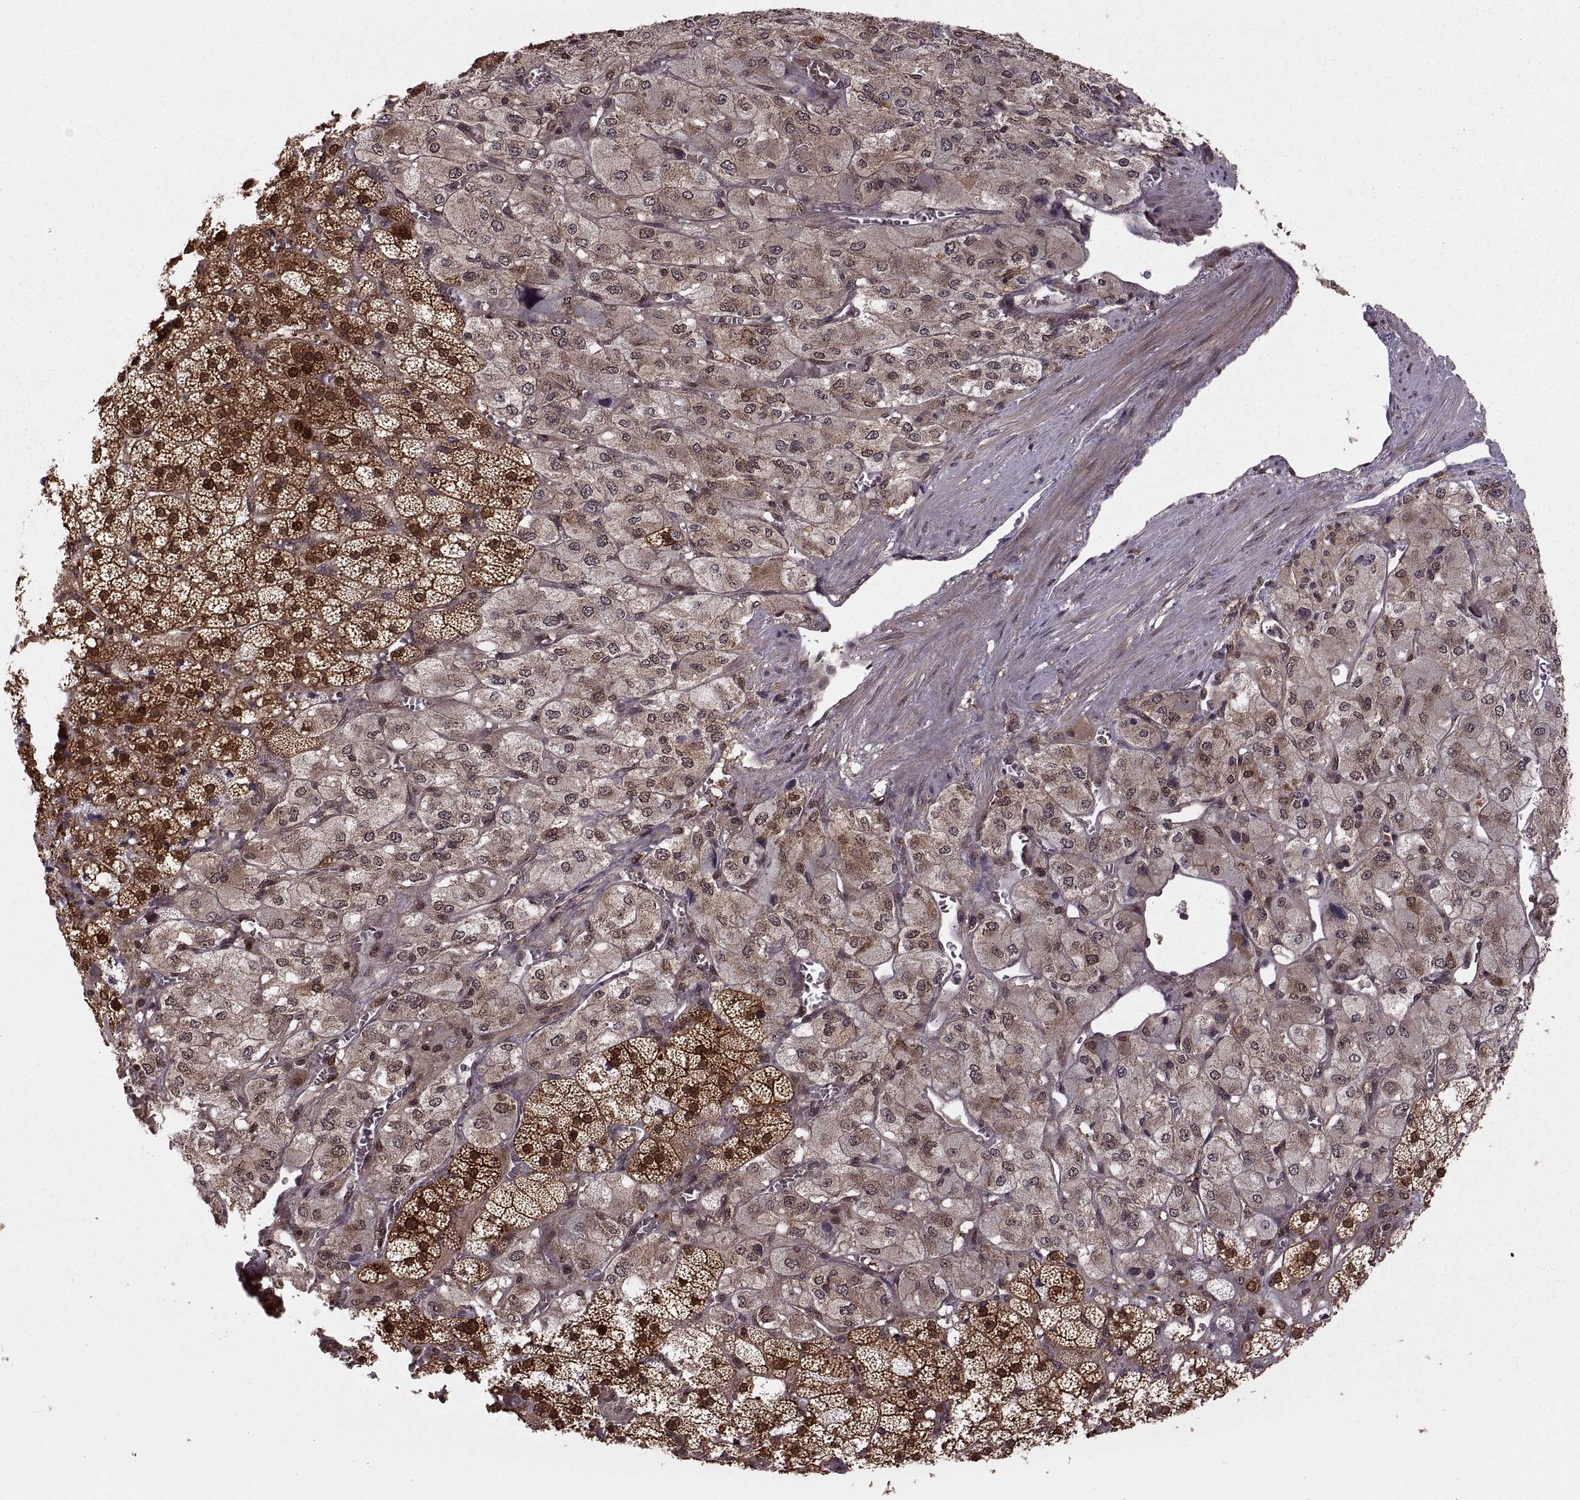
{"staining": {"intensity": "strong", "quantity": ">75%", "location": "cytoplasmic/membranous,nuclear"}, "tissue": "adrenal gland", "cell_type": "Glandular cells", "image_type": "normal", "snomed": [{"axis": "morphology", "description": "Normal tissue, NOS"}, {"axis": "topography", "description": "Adrenal gland"}], "caption": "Immunohistochemistry (DAB) staining of normal human adrenal gland reveals strong cytoplasmic/membranous,nuclear protein expression in approximately >75% of glandular cells. (brown staining indicates protein expression, while blue staining denotes nuclei).", "gene": "DEDD", "patient": {"sex": "female", "age": 60}}